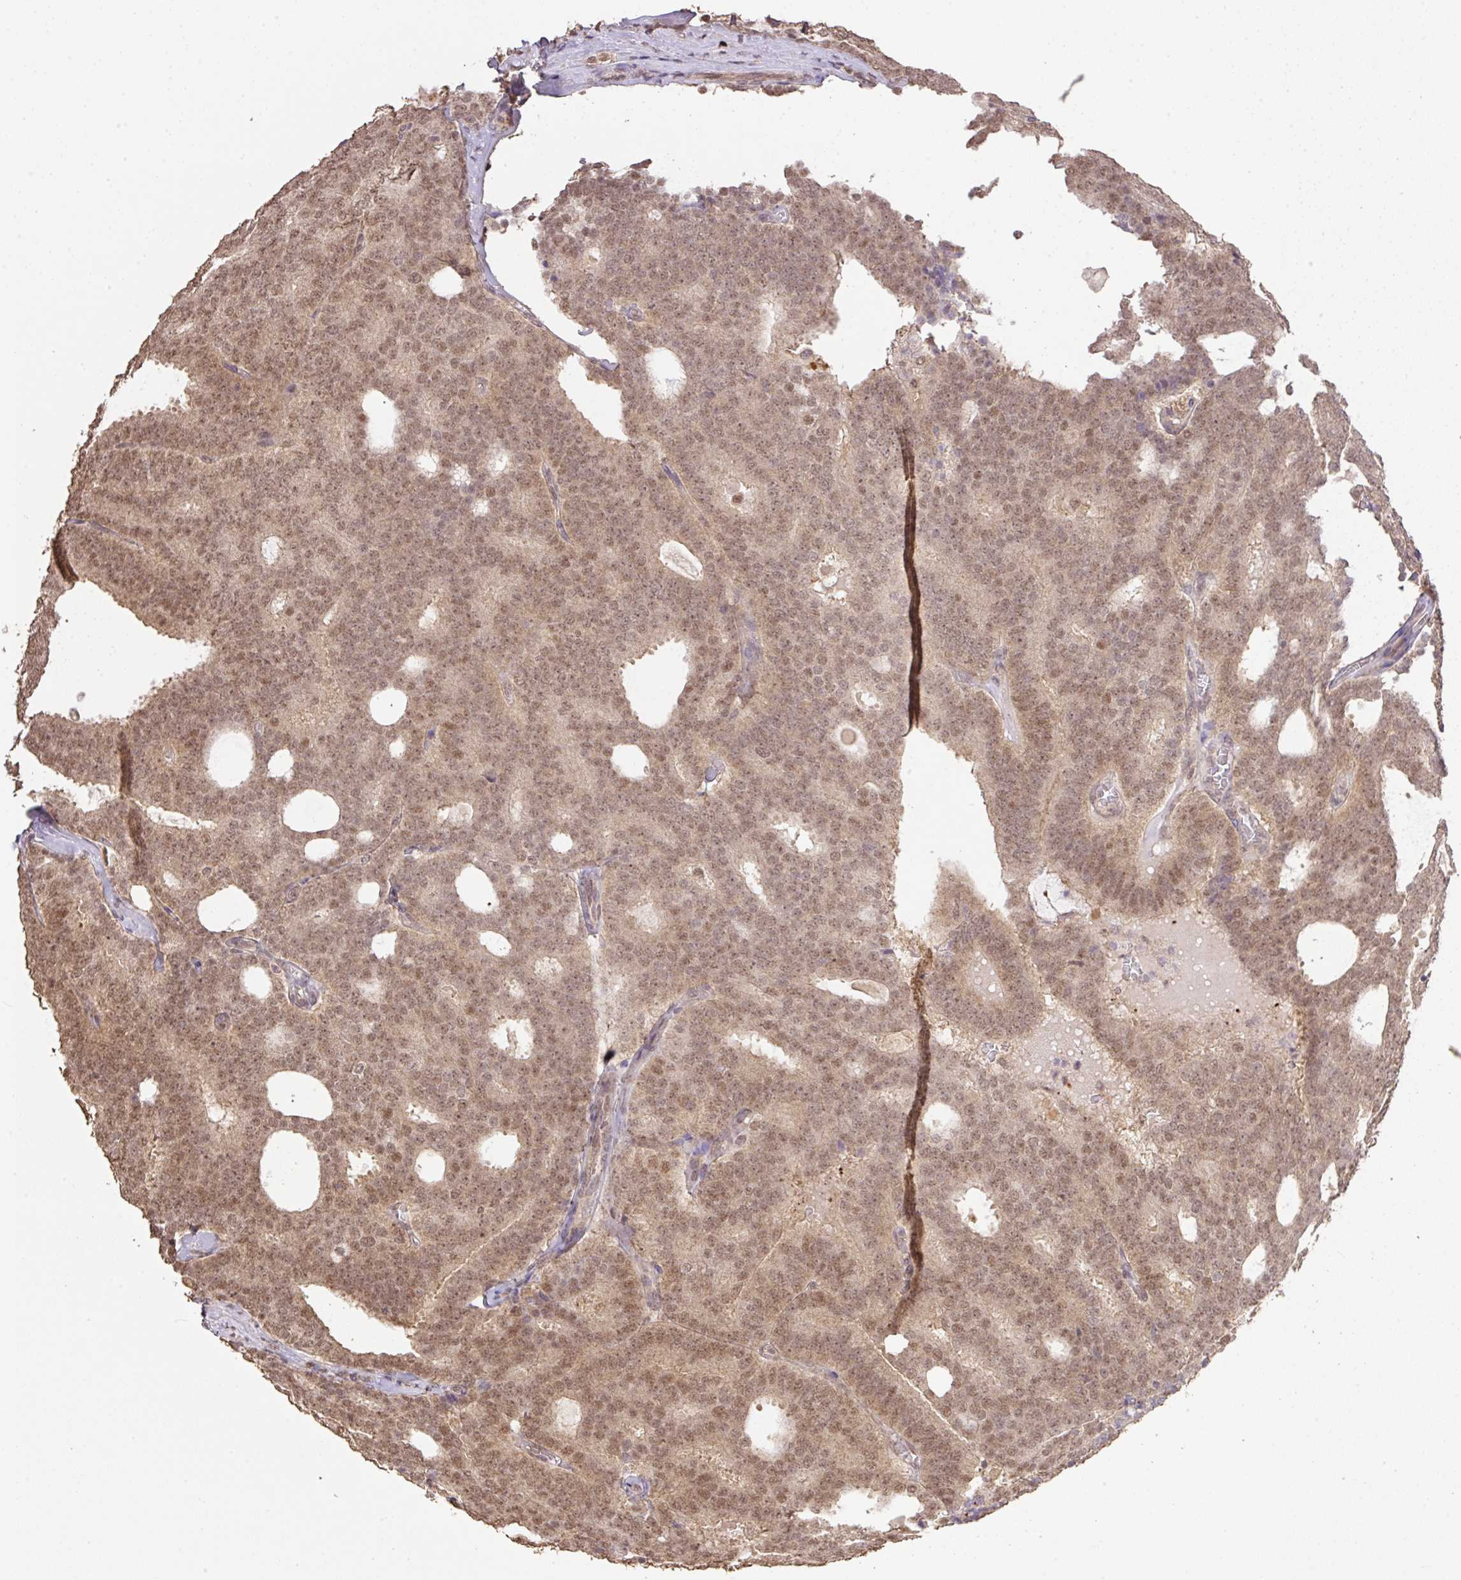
{"staining": {"intensity": "moderate", "quantity": ">75%", "location": "cytoplasmic/membranous,nuclear"}, "tissue": "prostate cancer", "cell_type": "Tumor cells", "image_type": "cancer", "snomed": [{"axis": "morphology", "description": "Adenocarcinoma, High grade"}, {"axis": "topography", "description": "Prostate"}], "caption": "IHC staining of adenocarcinoma (high-grade) (prostate), which shows medium levels of moderate cytoplasmic/membranous and nuclear expression in about >75% of tumor cells indicating moderate cytoplasmic/membranous and nuclear protein staining. The staining was performed using DAB (3,3'-diaminobenzidine) (brown) for protein detection and nuclei were counterstained in hematoxylin (blue).", "gene": "VPS25", "patient": {"sex": "male", "age": 65}}